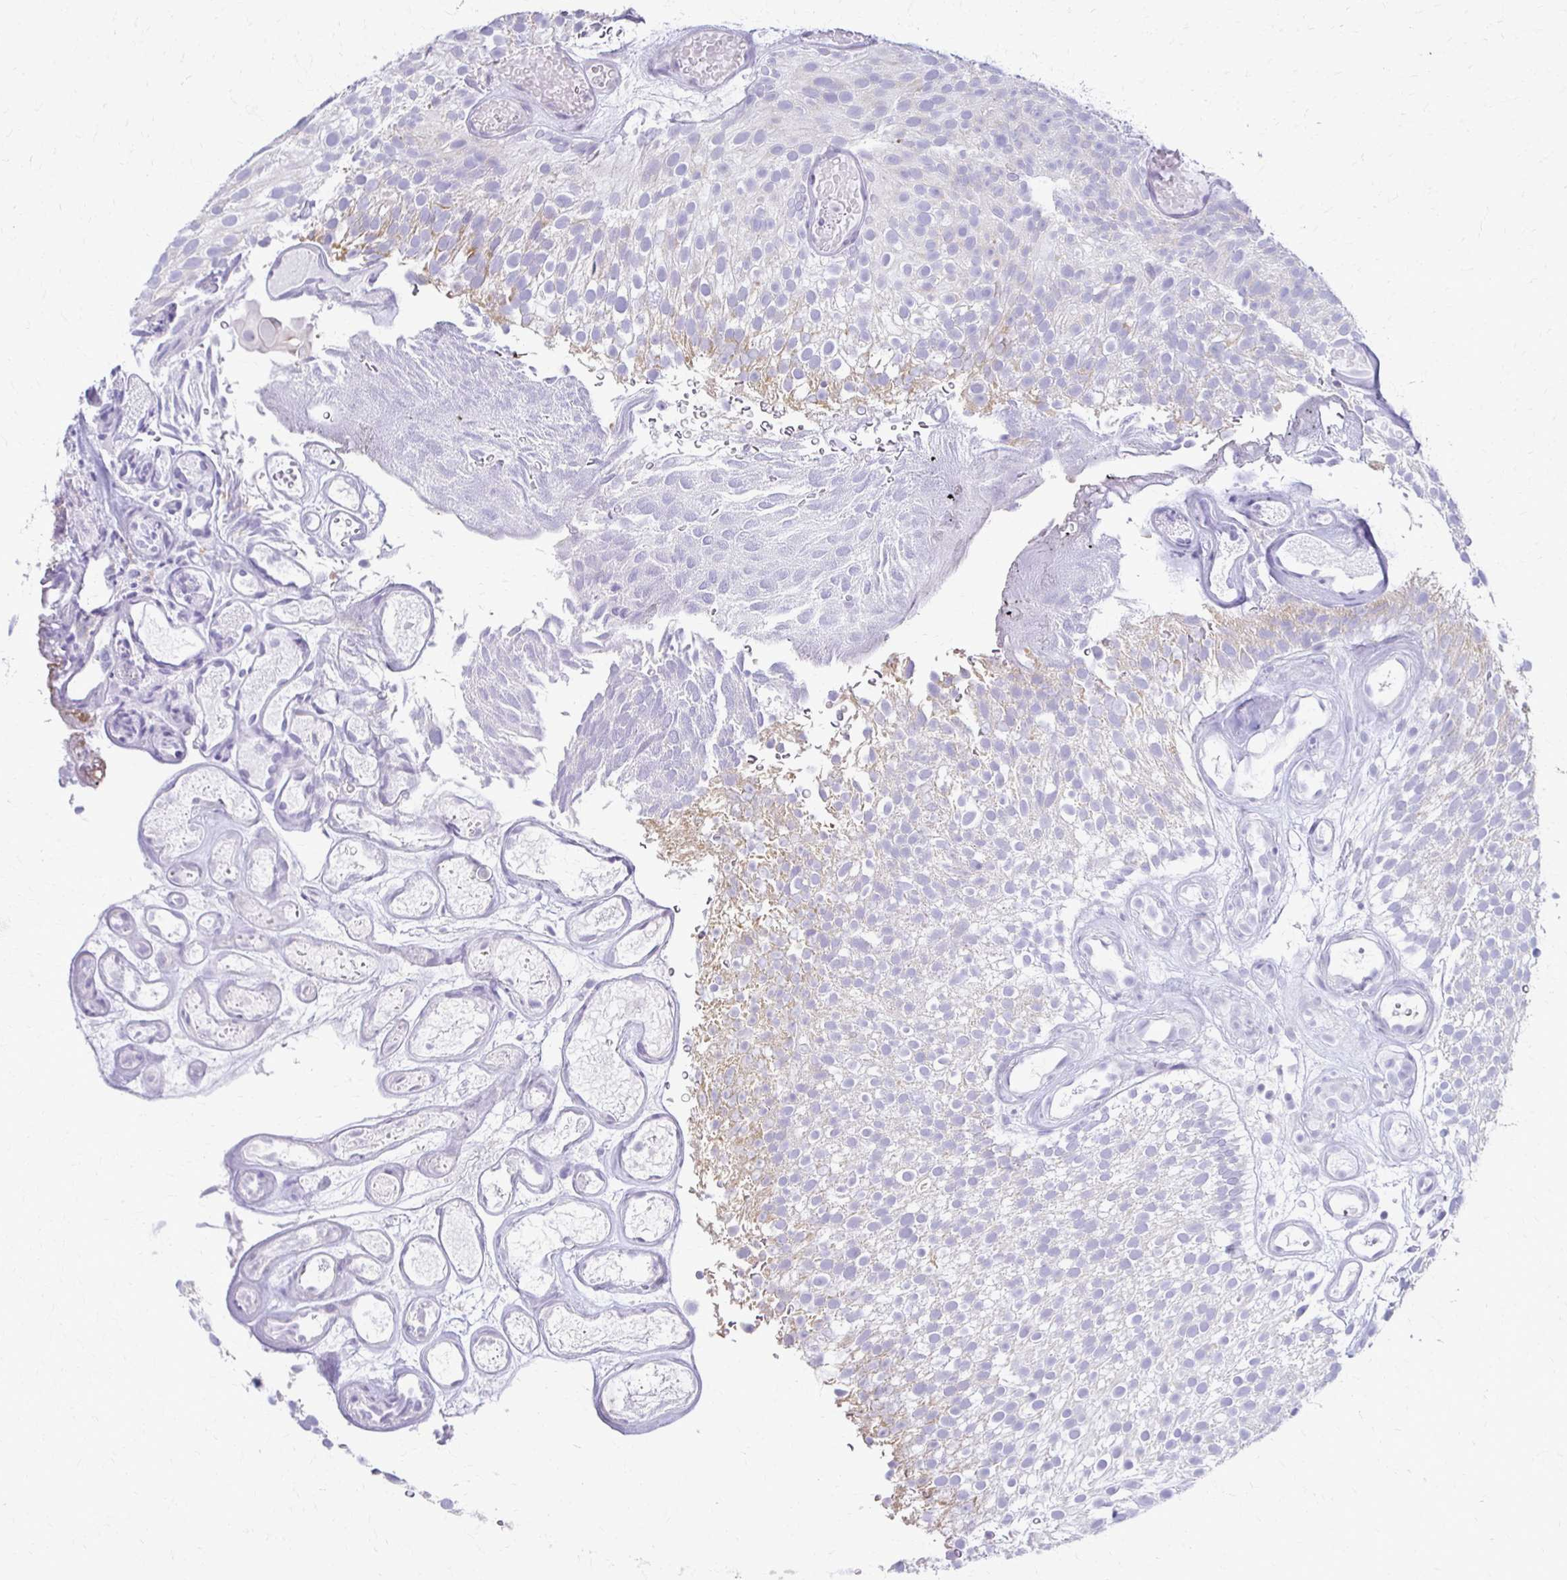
{"staining": {"intensity": "negative", "quantity": "none", "location": "none"}, "tissue": "urothelial cancer", "cell_type": "Tumor cells", "image_type": "cancer", "snomed": [{"axis": "morphology", "description": "Urothelial carcinoma, Low grade"}, {"axis": "topography", "description": "Urinary bladder"}], "caption": "Immunohistochemistry of human low-grade urothelial carcinoma reveals no staining in tumor cells. The staining was performed using DAB to visualize the protein expression in brown, while the nuclei were stained in blue with hematoxylin (Magnification: 20x).", "gene": "FCGR2B", "patient": {"sex": "male", "age": 78}}